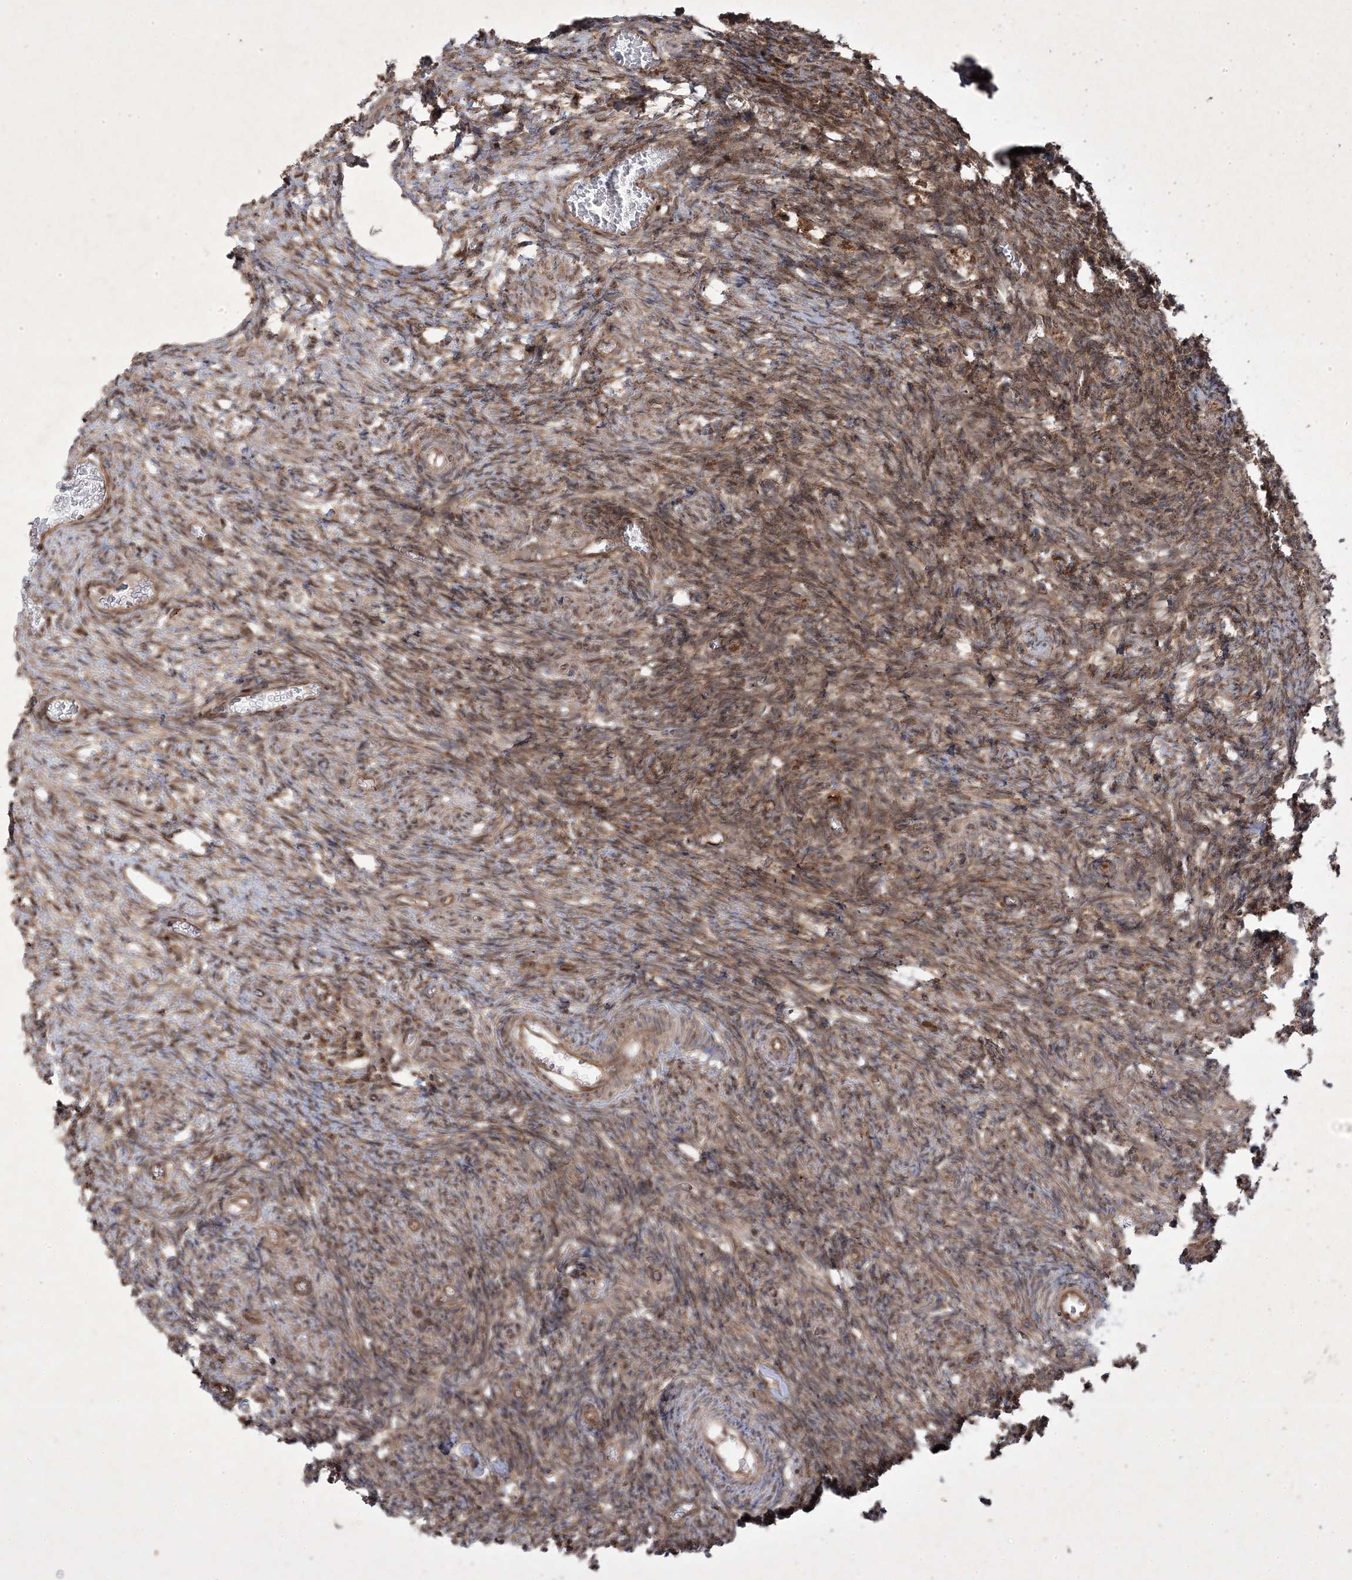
{"staining": {"intensity": "moderate", "quantity": ">75%", "location": "cytoplasmic/membranous"}, "tissue": "ovary", "cell_type": "Ovarian stroma cells", "image_type": "normal", "snomed": [{"axis": "morphology", "description": "Normal tissue, NOS"}, {"axis": "topography", "description": "Ovary"}], "caption": "Moderate cytoplasmic/membranous protein positivity is present in approximately >75% of ovarian stroma cells in ovary.", "gene": "PLEKHM2", "patient": {"sex": "female", "age": 27}}